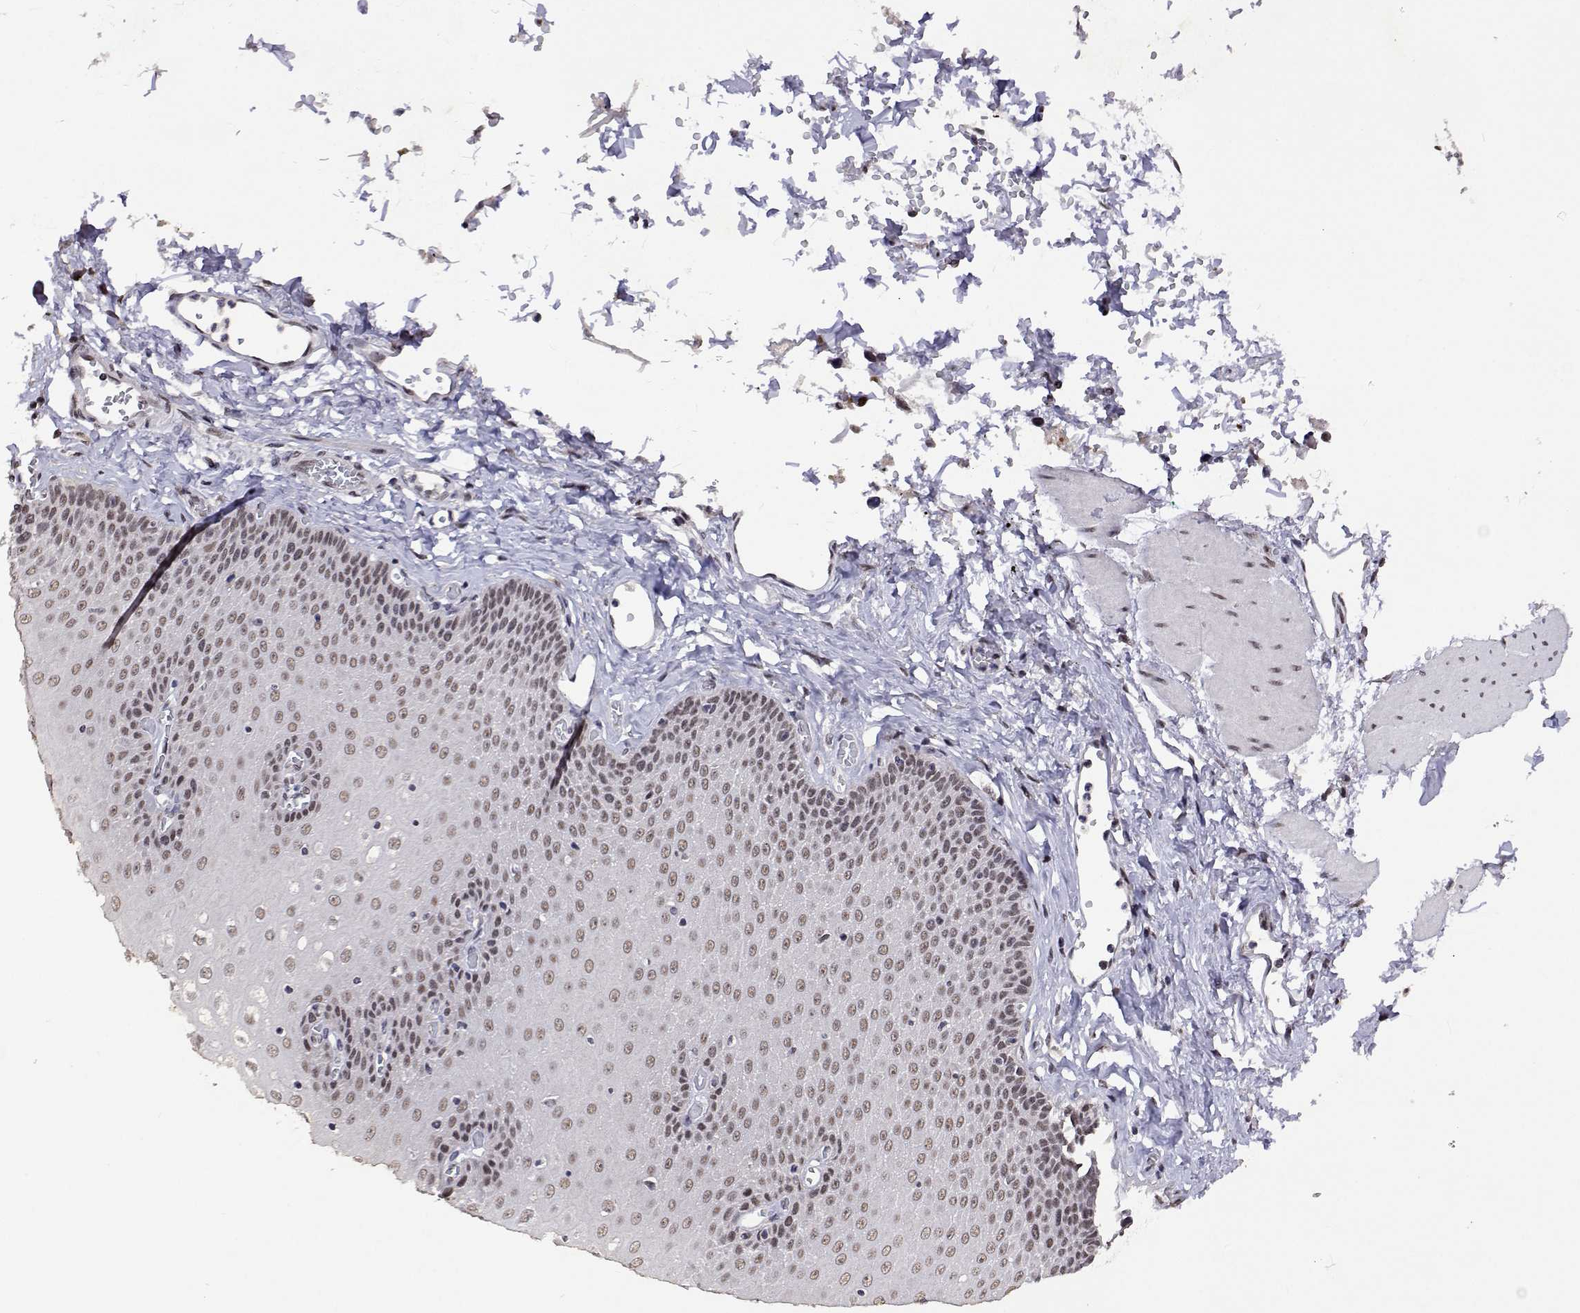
{"staining": {"intensity": "moderate", "quantity": ">75%", "location": "nuclear"}, "tissue": "esophagus", "cell_type": "Squamous epithelial cells", "image_type": "normal", "snomed": [{"axis": "morphology", "description": "Normal tissue, NOS"}, {"axis": "topography", "description": "Esophagus"}], "caption": "Benign esophagus displays moderate nuclear expression in approximately >75% of squamous epithelial cells, visualized by immunohistochemistry.", "gene": "HNRNPA0", "patient": {"sex": "male", "age": 60}}